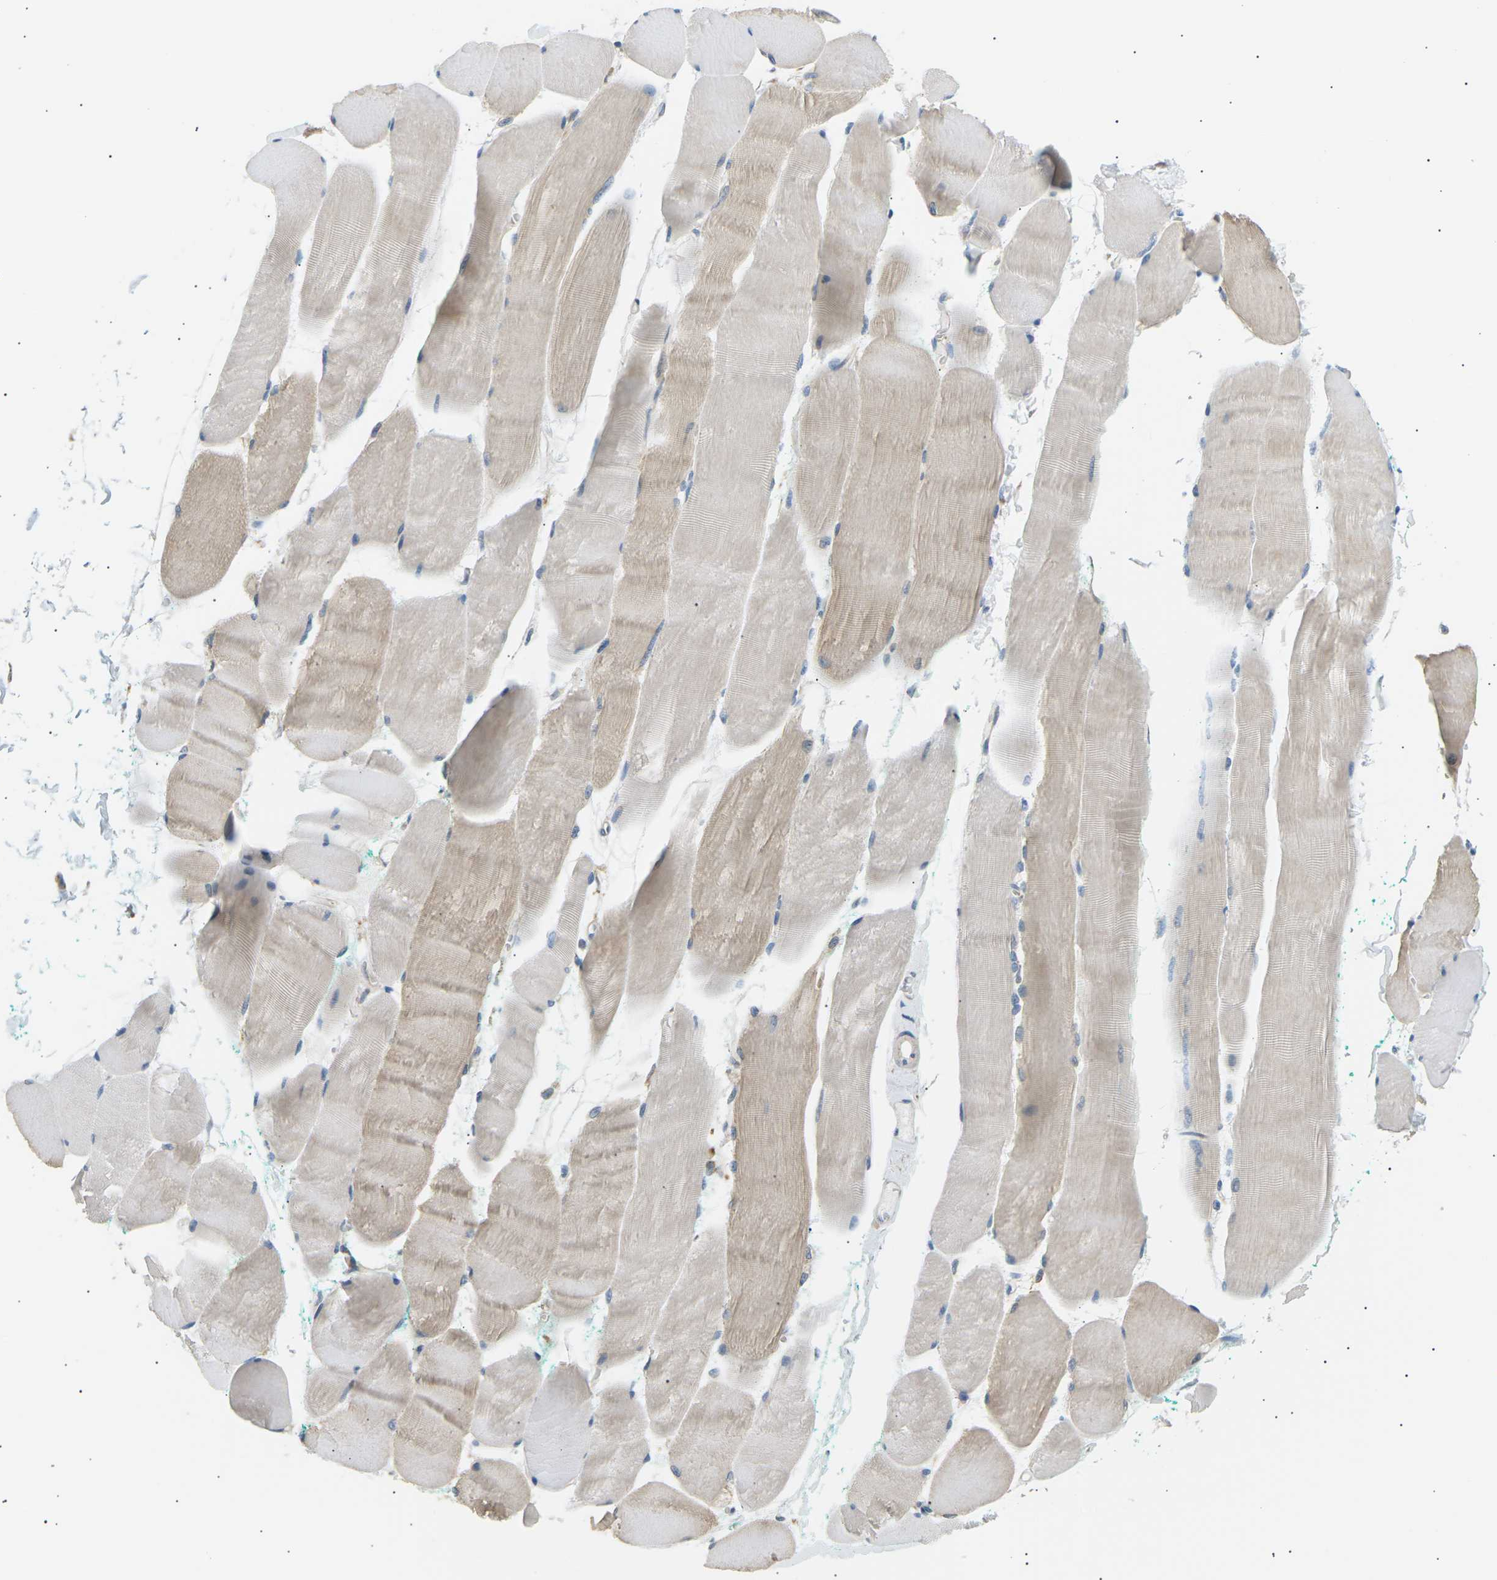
{"staining": {"intensity": "weak", "quantity": "25%-75%", "location": "cytoplasmic/membranous"}, "tissue": "skeletal muscle", "cell_type": "Myocytes", "image_type": "normal", "snomed": [{"axis": "morphology", "description": "Normal tissue, NOS"}, {"axis": "morphology", "description": "Squamous cell carcinoma, NOS"}, {"axis": "topography", "description": "Skeletal muscle"}], "caption": "IHC (DAB (3,3'-diaminobenzidine)) staining of unremarkable skeletal muscle demonstrates weak cytoplasmic/membranous protein expression in about 25%-75% of myocytes. (brown staining indicates protein expression, while blue staining denotes nuclei).", "gene": "TBC1D8", "patient": {"sex": "male", "age": 51}}